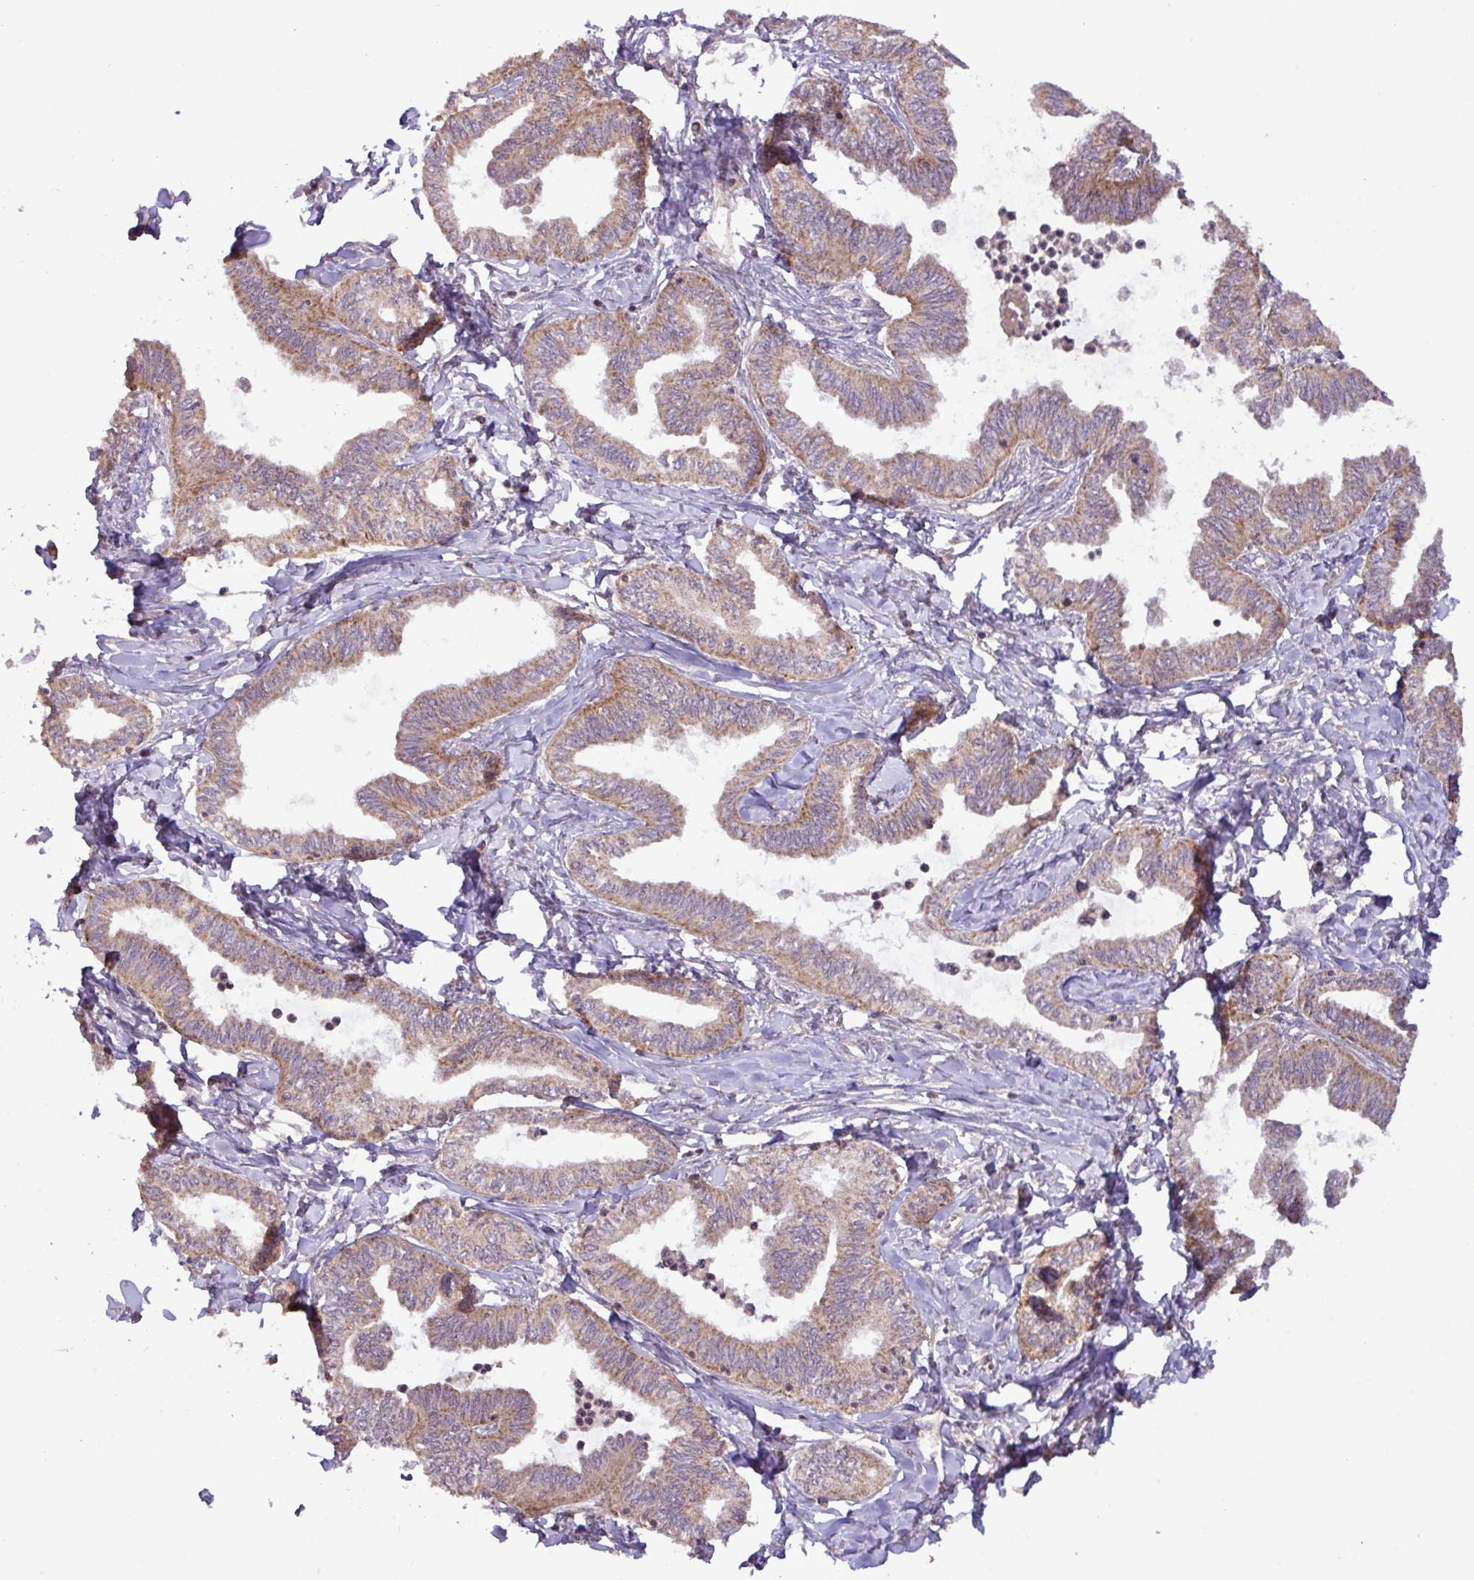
{"staining": {"intensity": "moderate", "quantity": ">75%", "location": "cytoplasmic/membranous"}, "tissue": "ovarian cancer", "cell_type": "Tumor cells", "image_type": "cancer", "snomed": [{"axis": "morphology", "description": "Carcinoma, endometroid"}, {"axis": "topography", "description": "Ovary"}], "caption": "A brown stain labels moderate cytoplasmic/membranous positivity of a protein in ovarian endometroid carcinoma tumor cells.", "gene": "YPEL3", "patient": {"sex": "female", "age": 70}}